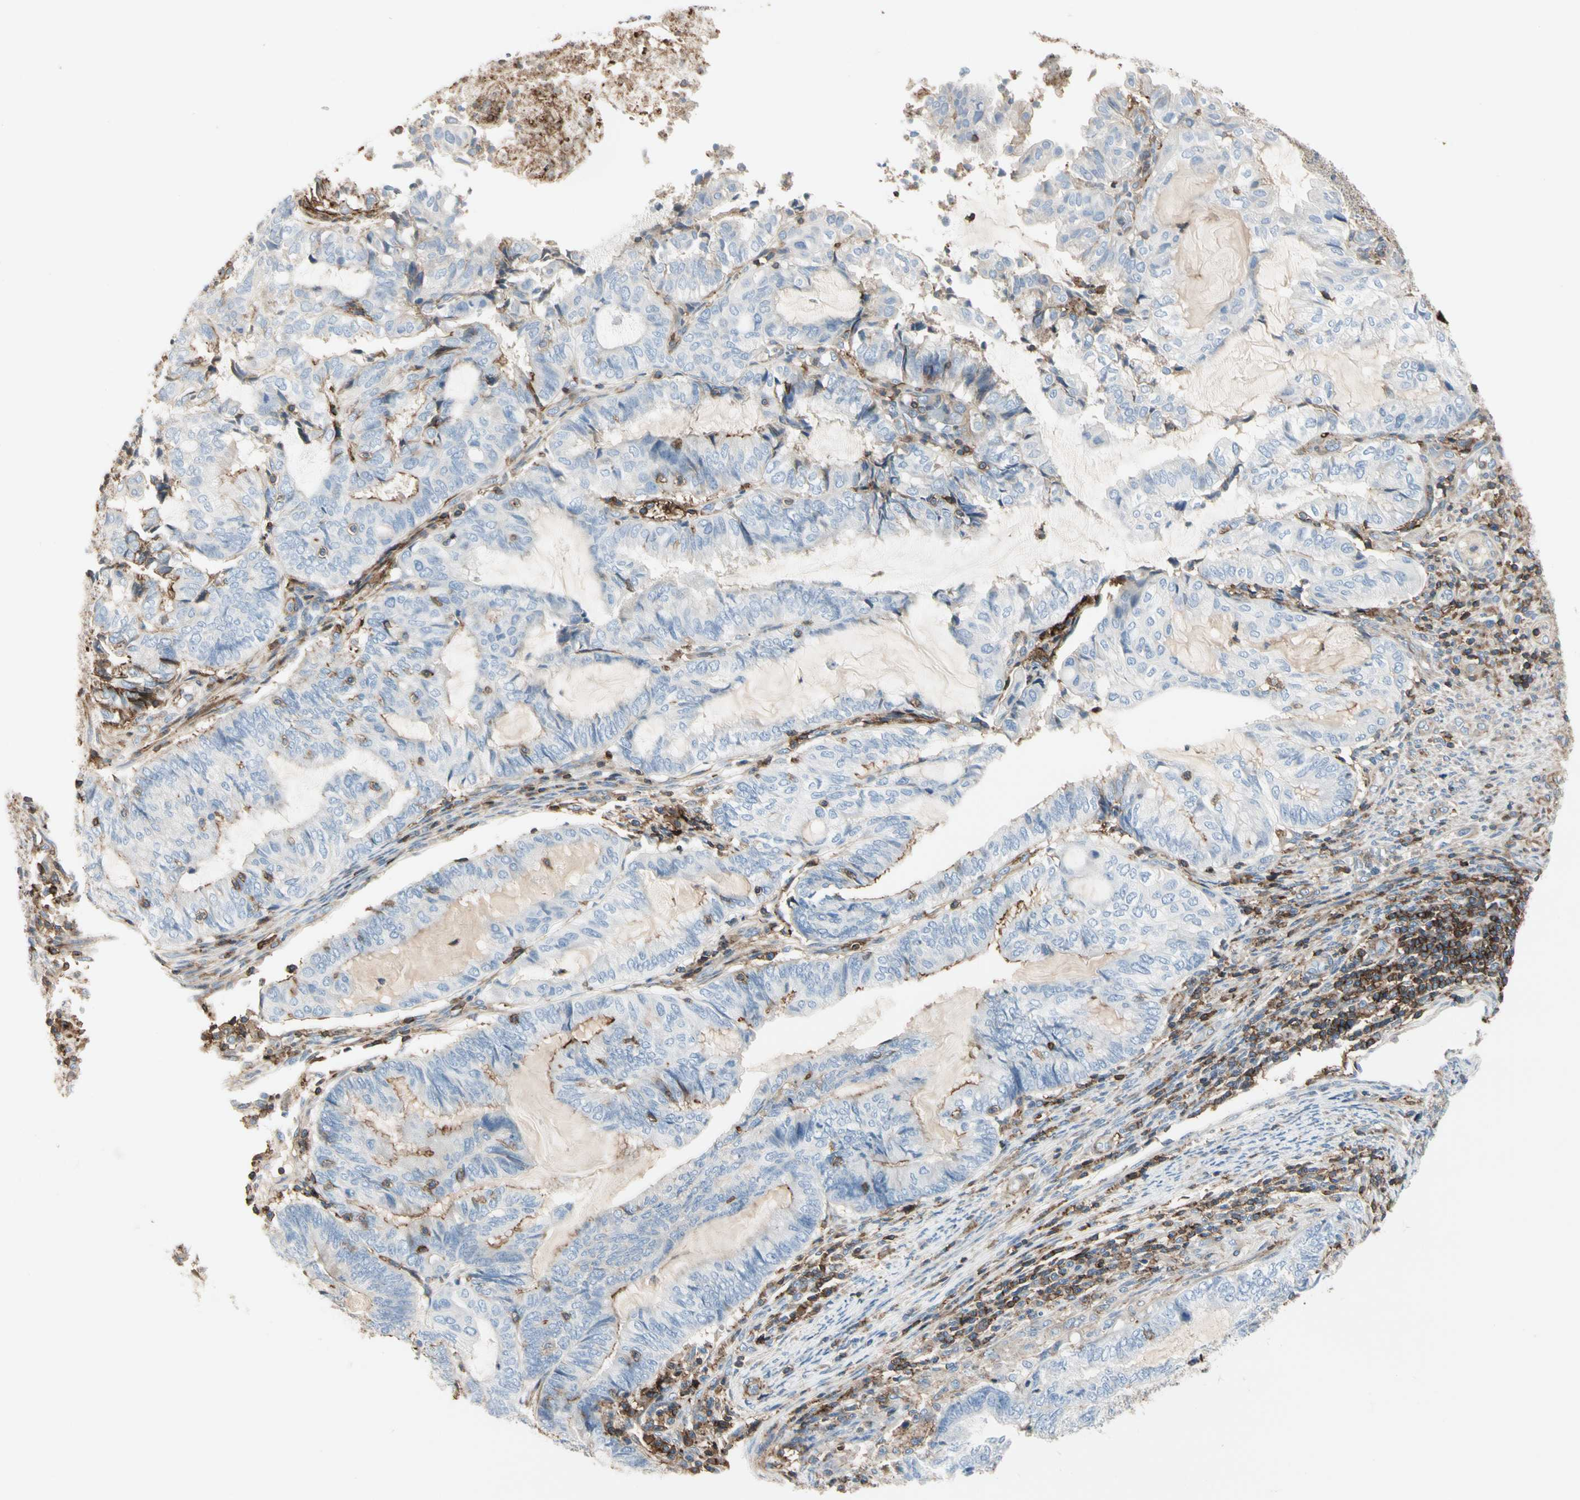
{"staining": {"intensity": "negative", "quantity": "none", "location": "none"}, "tissue": "endometrial cancer", "cell_type": "Tumor cells", "image_type": "cancer", "snomed": [{"axis": "morphology", "description": "Adenocarcinoma, NOS"}, {"axis": "topography", "description": "Uterus"}, {"axis": "topography", "description": "Endometrium"}], "caption": "High magnification brightfield microscopy of endometrial cancer stained with DAB (brown) and counterstained with hematoxylin (blue): tumor cells show no significant expression.", "gene": "CLEC2B", "patient": {"sex": "female", "age": 70}}